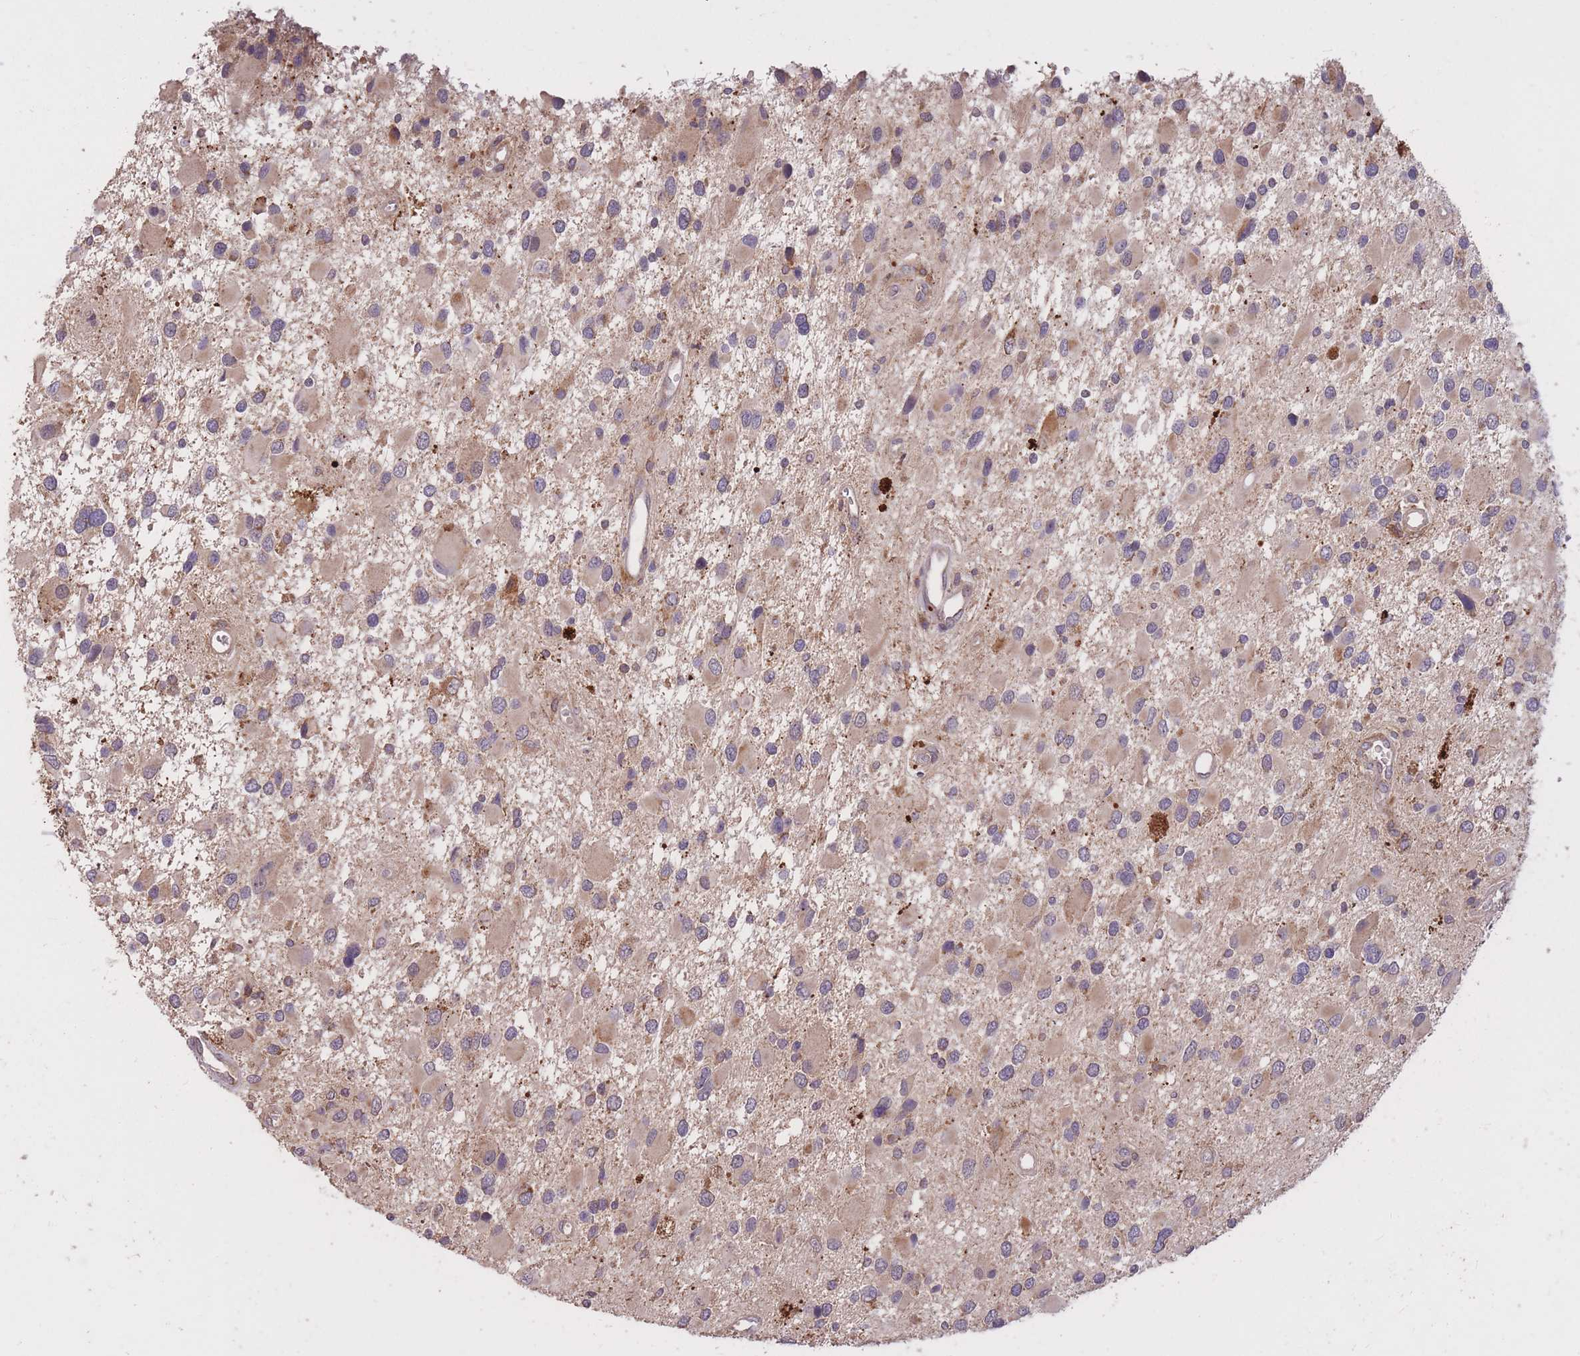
{"staining": {"intensity": "weak", "quantity": "25%-75%", "location": "cytoplasmic/membranous"}, "tissue": "glioma", "cell_type": "Tumor cells", "image_type": "cancer", "snomed": [{"axis": "morphology", "description": "Glioma, malignant, High grade"}, {"axis": "topography", "description": "Brain"}], "caption": "Brown immunohistochemical staining in high-grade glioma (malignant) demonstrates weak cytoplasmic/membranous staining in about 25%-75% of tumor cells. Nuclei are stained in blue.", "gene": "IGF2BP2", "patient": {"sex": "male", "age": 53}}